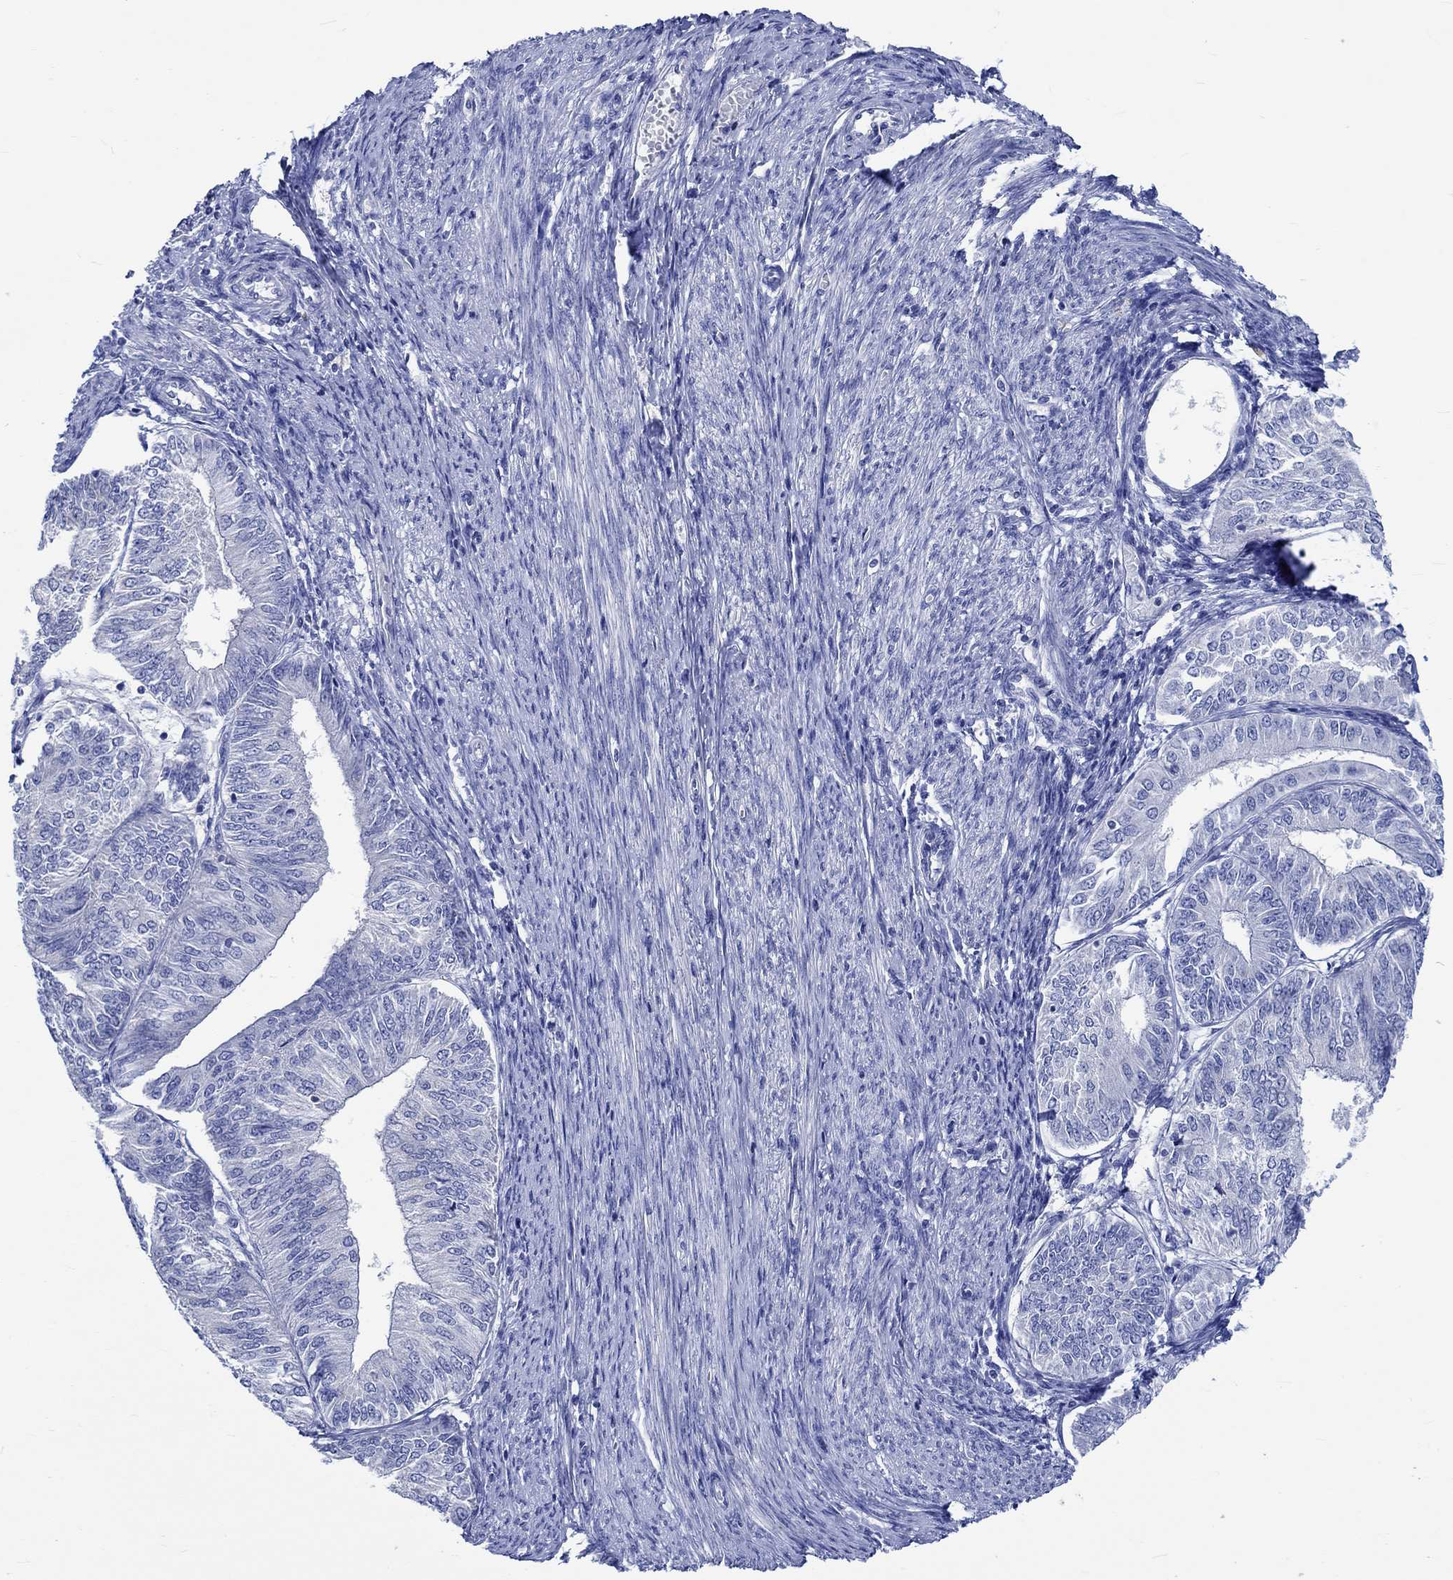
{"staining": {"intensity": "negative", "quantity": "none", "location": "none"}, "tissue": "endometrial cancer", "cell_type": "Tumor cells", "image_type": "cancer", "snomed": [{"axis": "morphology", "description": "Adenocarcinoma, NOS"}, {"axis": "topography", "description": "Endometrium"}], "caption": "Immunohistochemistry photomicrograph of neoplastic tissue: human endometrial cancer stained with DAB demonstrates no significant protein expression in tumor cells.", "gene": "PTPRN2", "patient": {"sex": "female", "age": 58}}